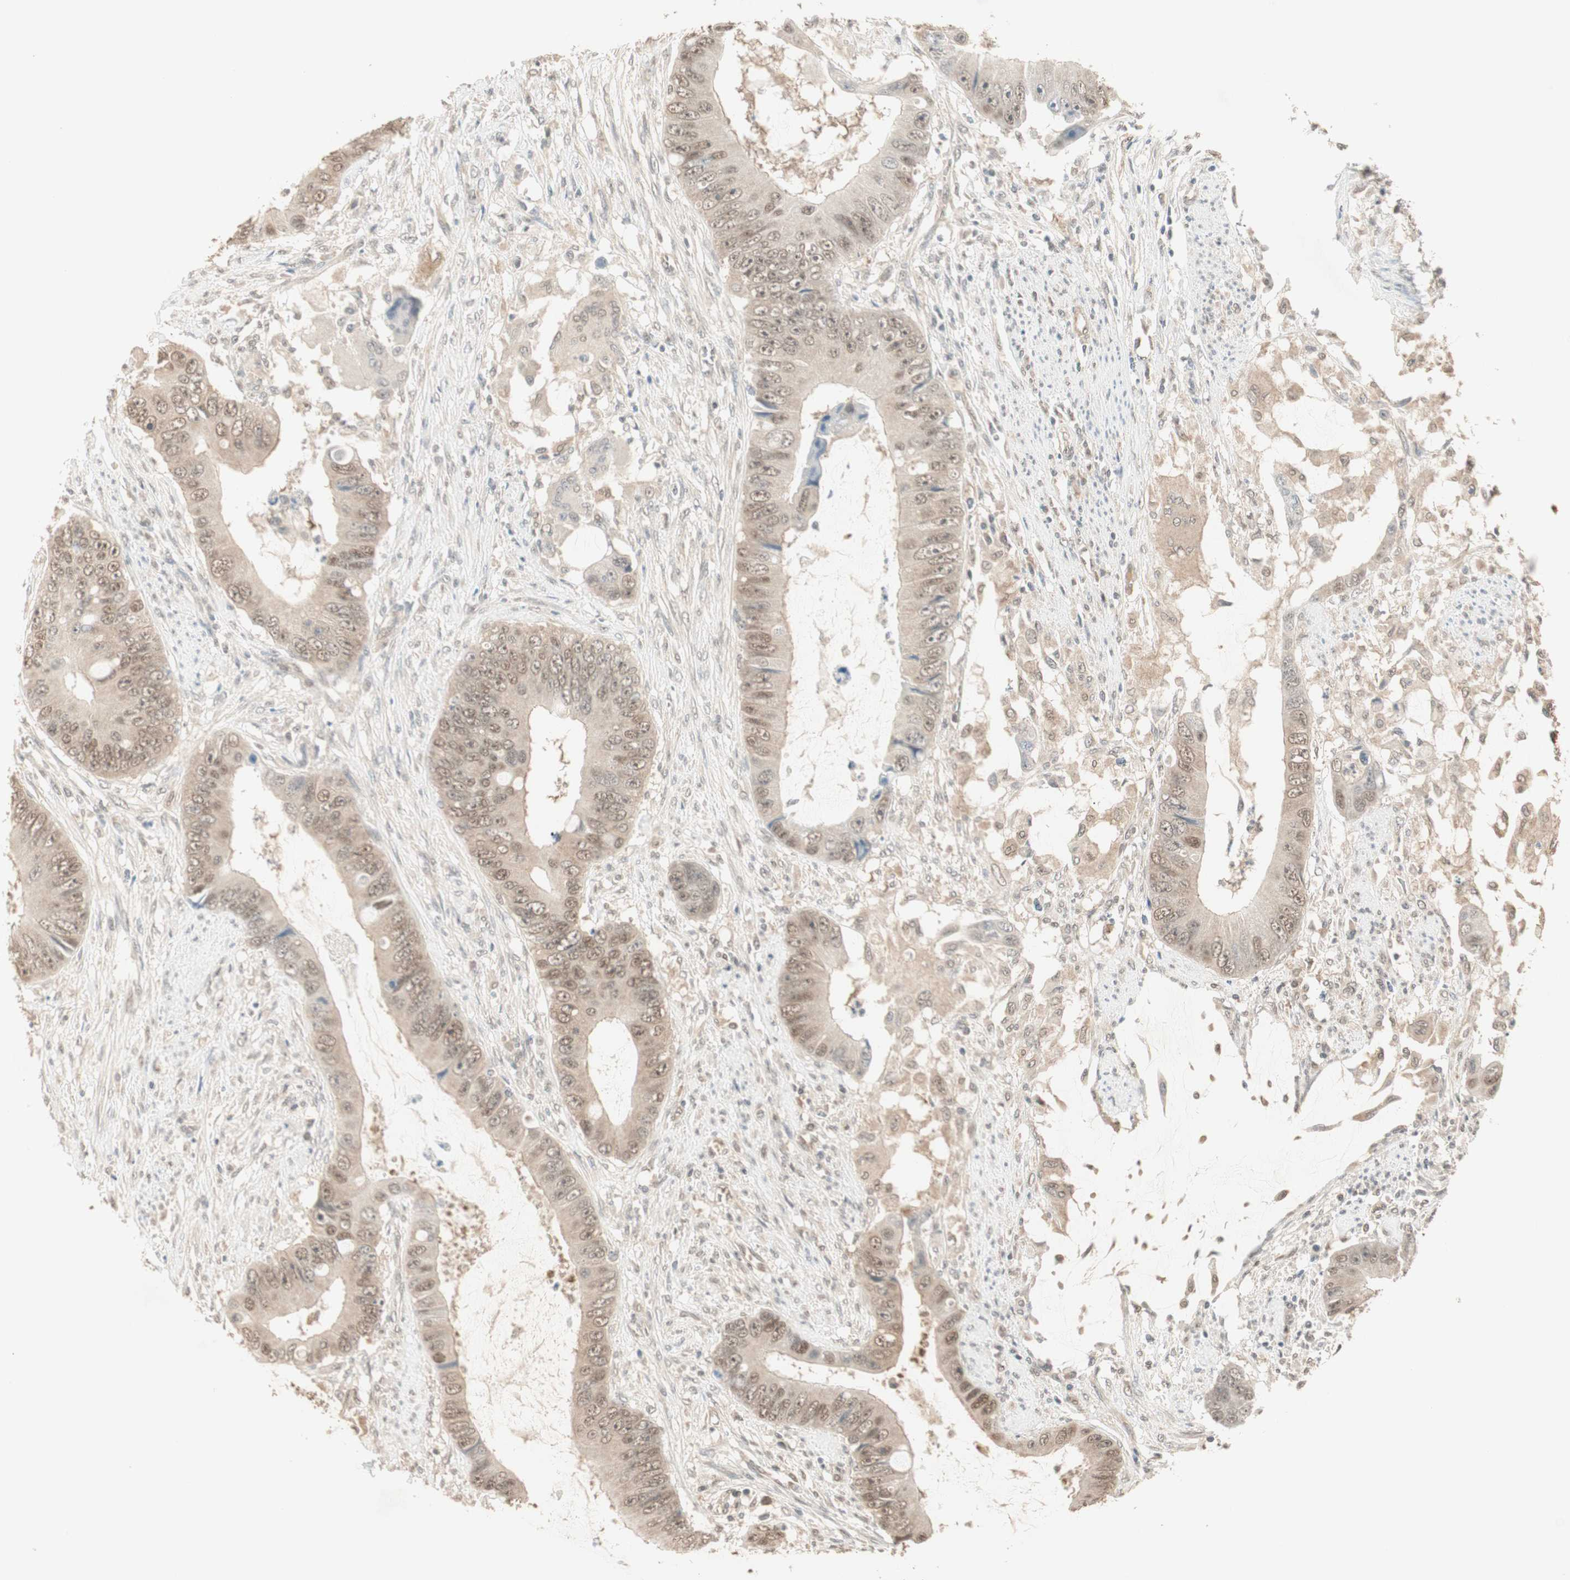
{"staining": {"intensity": "weak", "quantity": "25%-75%", "location": "cytoplasmic/membranous,nuclear"}, "tissue": "colorectal cancer", "cell_type": "Tumor cells", "image_type": "cancer", "snomed": [{"axis": "morphology", "description": "Adenocarcinoma, NOS"}, {"axis": "topography", "description": "Rectum"}], "caption": "IHC (DAB) staining of colorectal adenocarcinoma reveals weak cytoplasmic/membranous and nuclear protein positivity in about 25%-75% of tumor cells.", "gene": "USP5", "patient": {"sex": "female", "age": 77}}